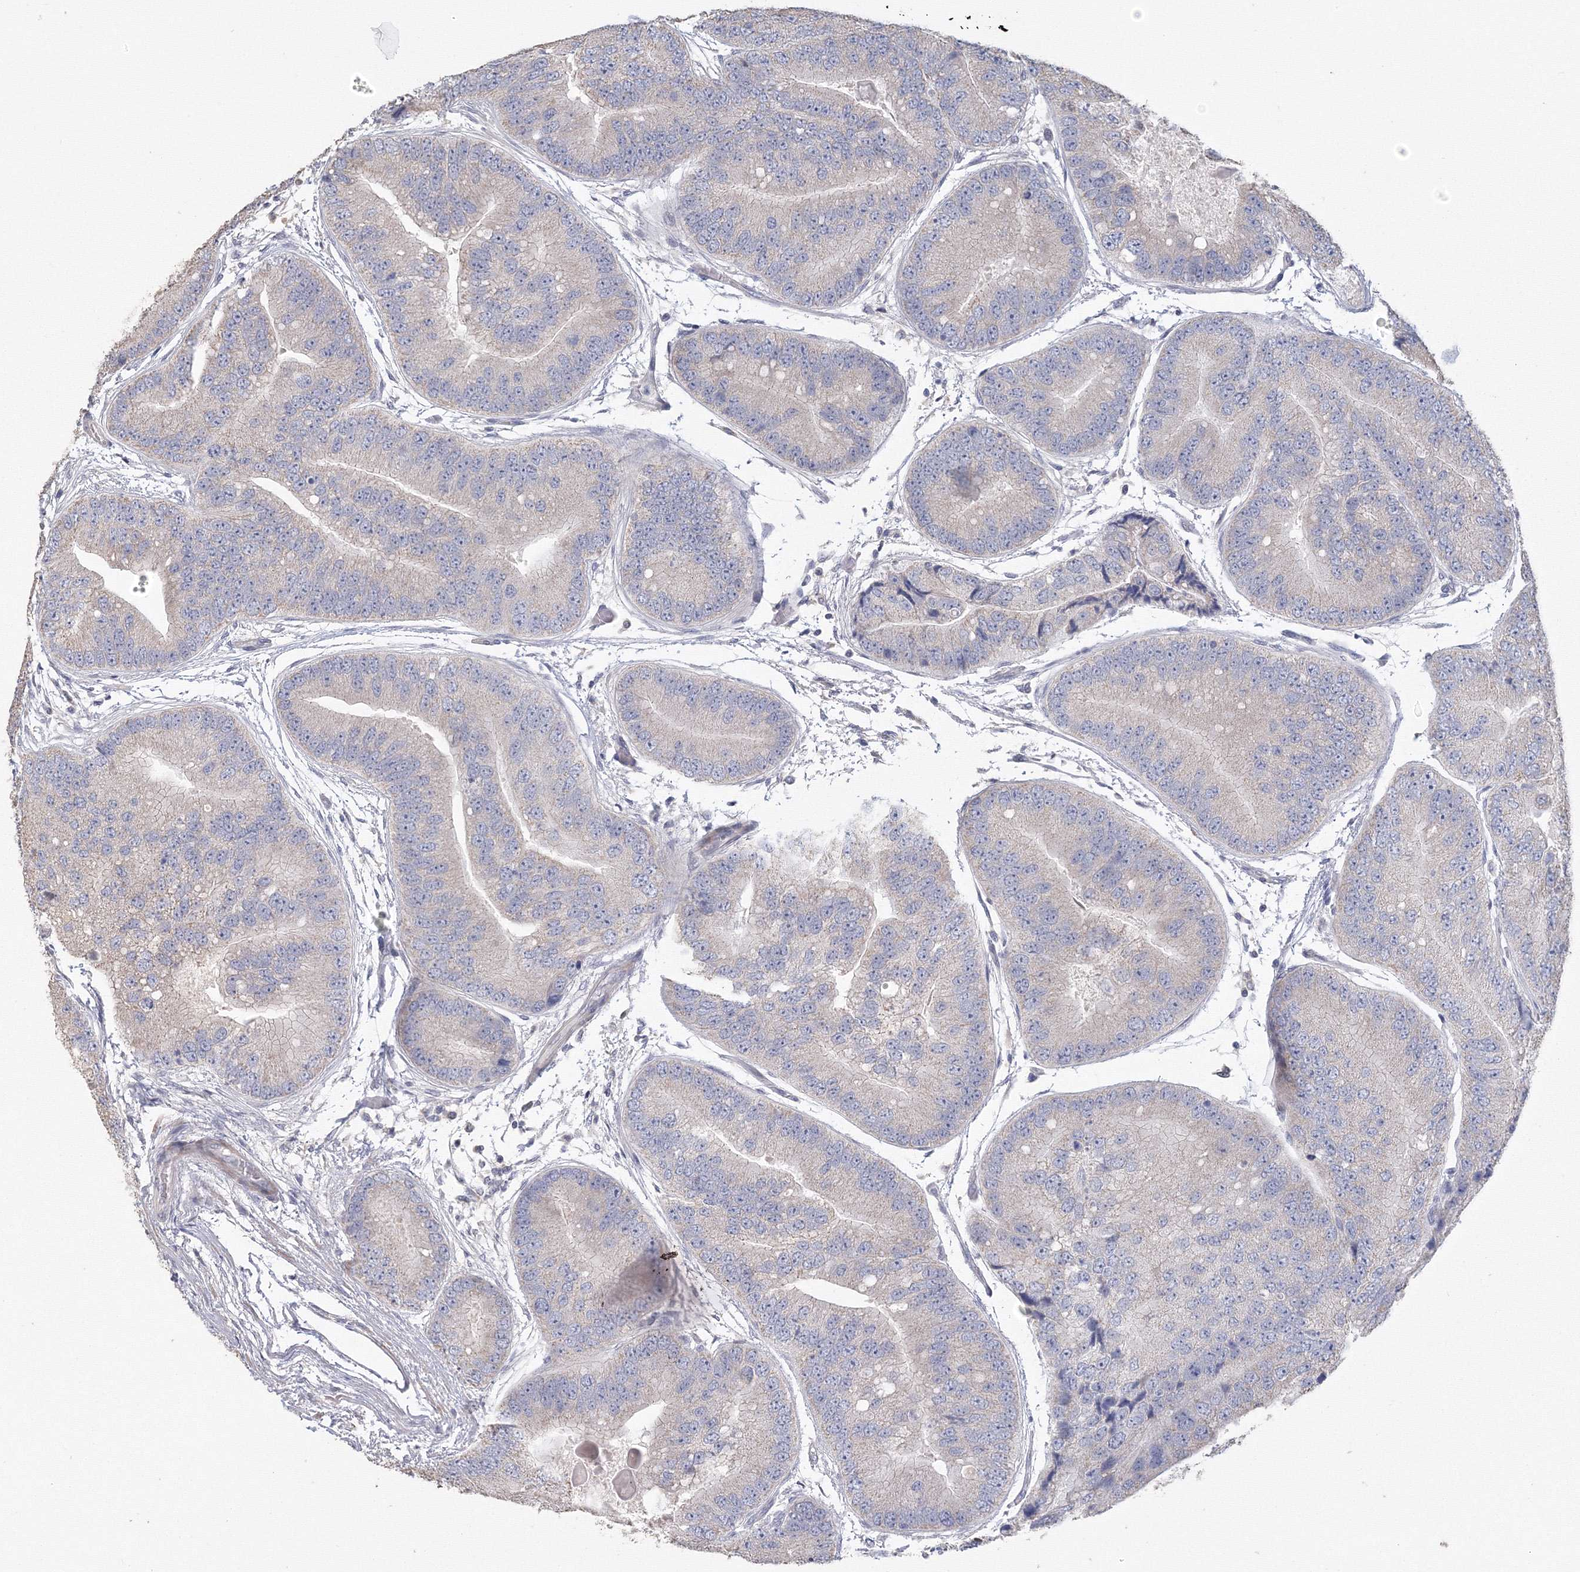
{"staining": {"intensity": "negative", "quantity": "none", "location": "none"}, "tissue": "prostate cancer", "cell_type": "Tumor cells", "image_type": "cancer", "snomed": [{"axis": "morphology", "description": "Adenocarcinoma, High grade"}, {"axis": "topography", "description": "Prostate"}], "caption": "An image of human prostate cancer (high-grade adenocarcinoma) is negative for staining in tumor cells.", "gene": "TACC2", "patient": {"sex": "male", "age": 70}}